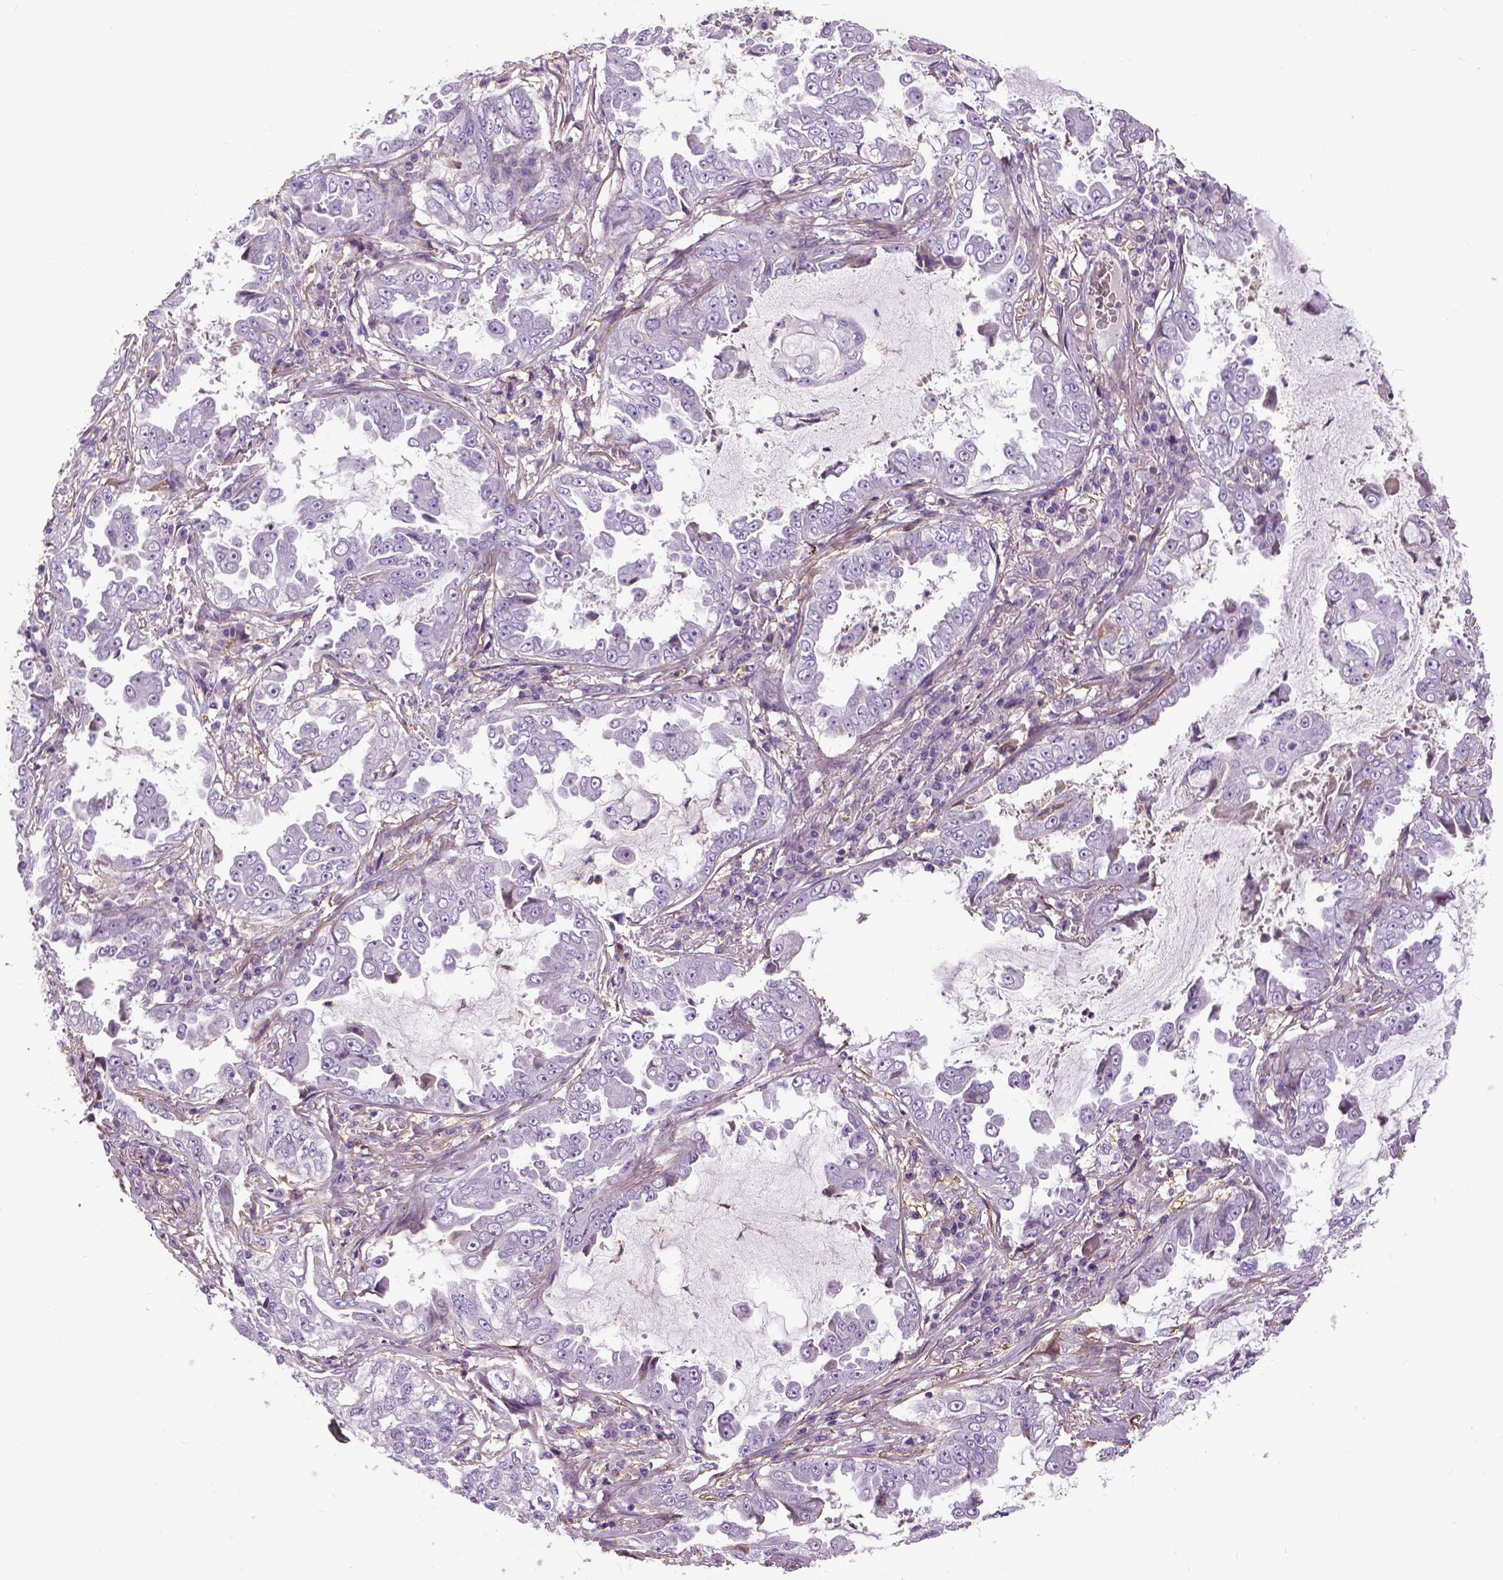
{"staining": {"intensity": "negative", "quantity": "none", "location": "none"}, "tissue": "lung cancer", "cell_type": "Tumor cells", "image_type": "cancer", "snomed": [{"axis": "morphology", "description": "Adenocarcinoma, NOS"}, {"axis": "topography", "description": "Lung"}], "caption": "A high-resolution histopathology image shows immunohistochemistry staining of adenocarcinoma (lung), which reveals no significant positivity in tumor cells. Nuclei are stained in blue.", "gene": "ANXA13", "patient": {"sex": "female", "age": 52}}